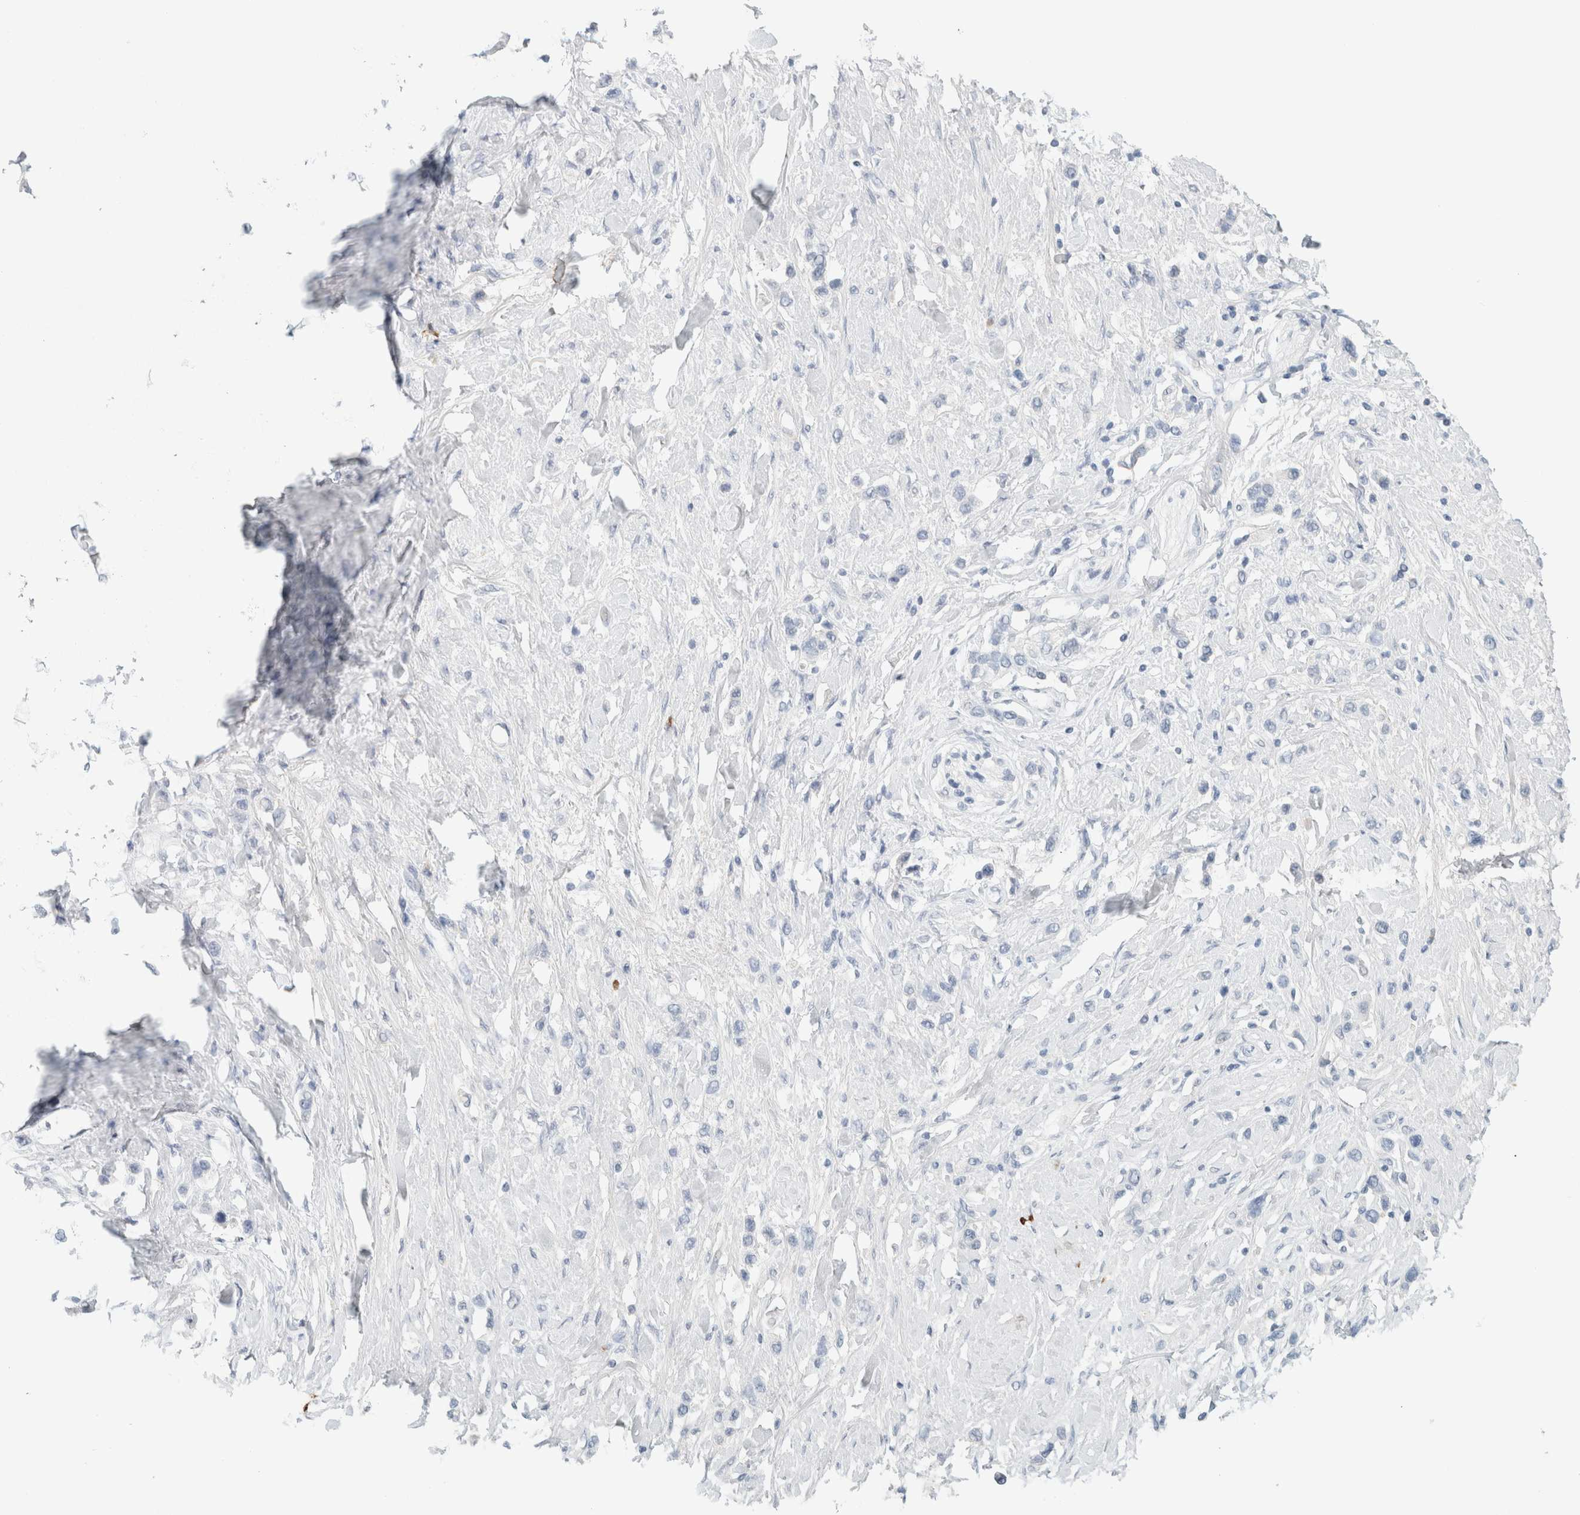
{"staining": {"intensity": "negative", "quantity": "none", "location": "none"}, "tissue": "stomach cancer", "cell_type": "Tumor cells", "image_type": "cancer", "snomed": [{"axis": "morphology", "description": "Adenocarcinoma, NOS"}, {"axis": "topography", "description": "Stomach"}], "caption": "There is no significant expression in tumor cells of stomach cancer.", "gene": "IL6", "patient": {"sex": "female", "age": 65}}